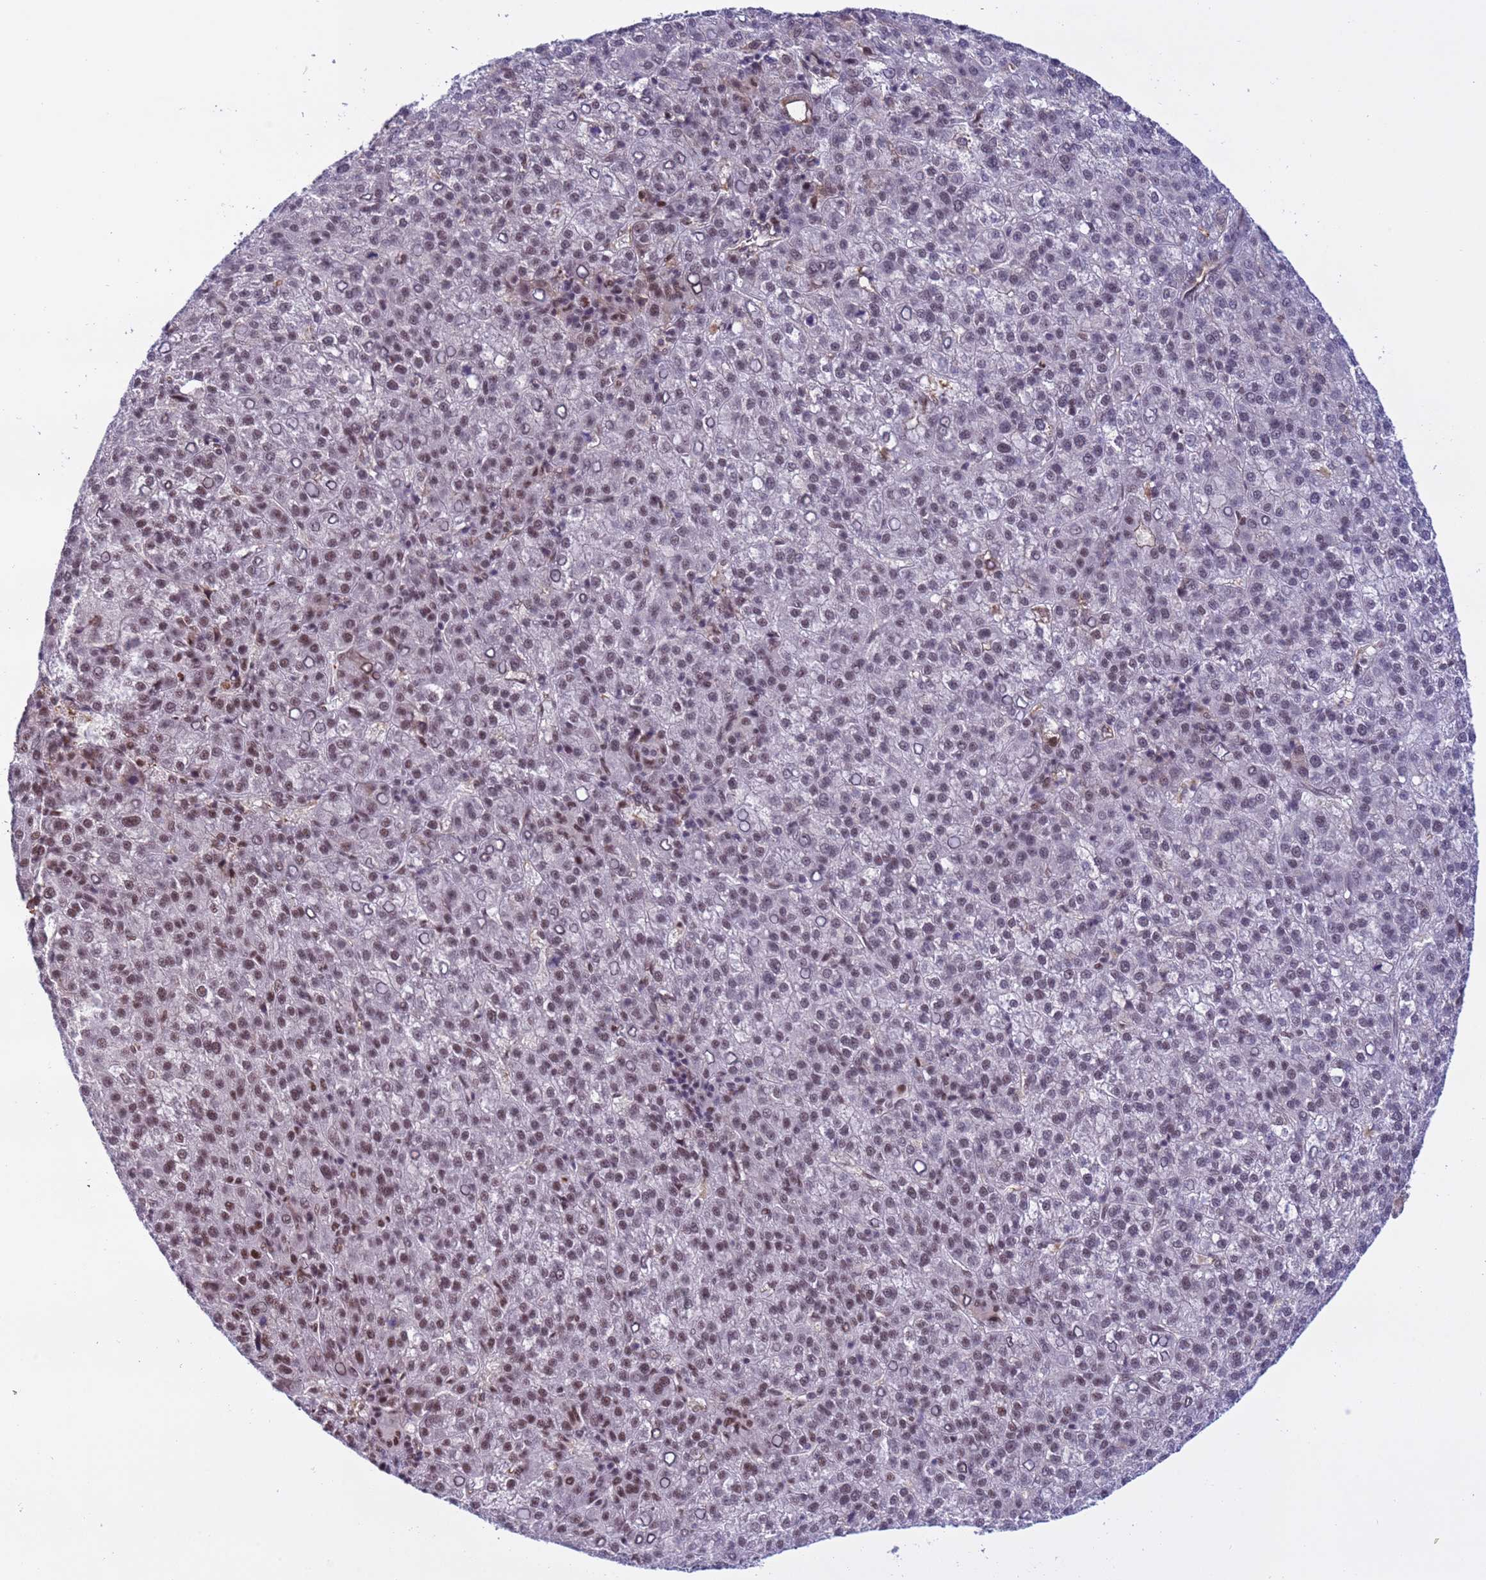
{"staining": {"intensity": "weak", "quantity": "25%-75%", "location": "nuclear"}, "tissue": "liver cancer", "cell_type": "Tumor cells", "image_type": "cancer", "snomed": [{"axis": "morphology", "description": "Carcinoma, Hepatocellular, NOS"}, {"axis": "topography", "description": "Liver"}], "caption": "Immunohistochemical staining of human liver hepatocellular carcinoma reveals low levels of weak nuclear expression in about 25%-75% of tumor cells.", "gene": "SRRT", "patient": {"sex": "female", "age": 58}}